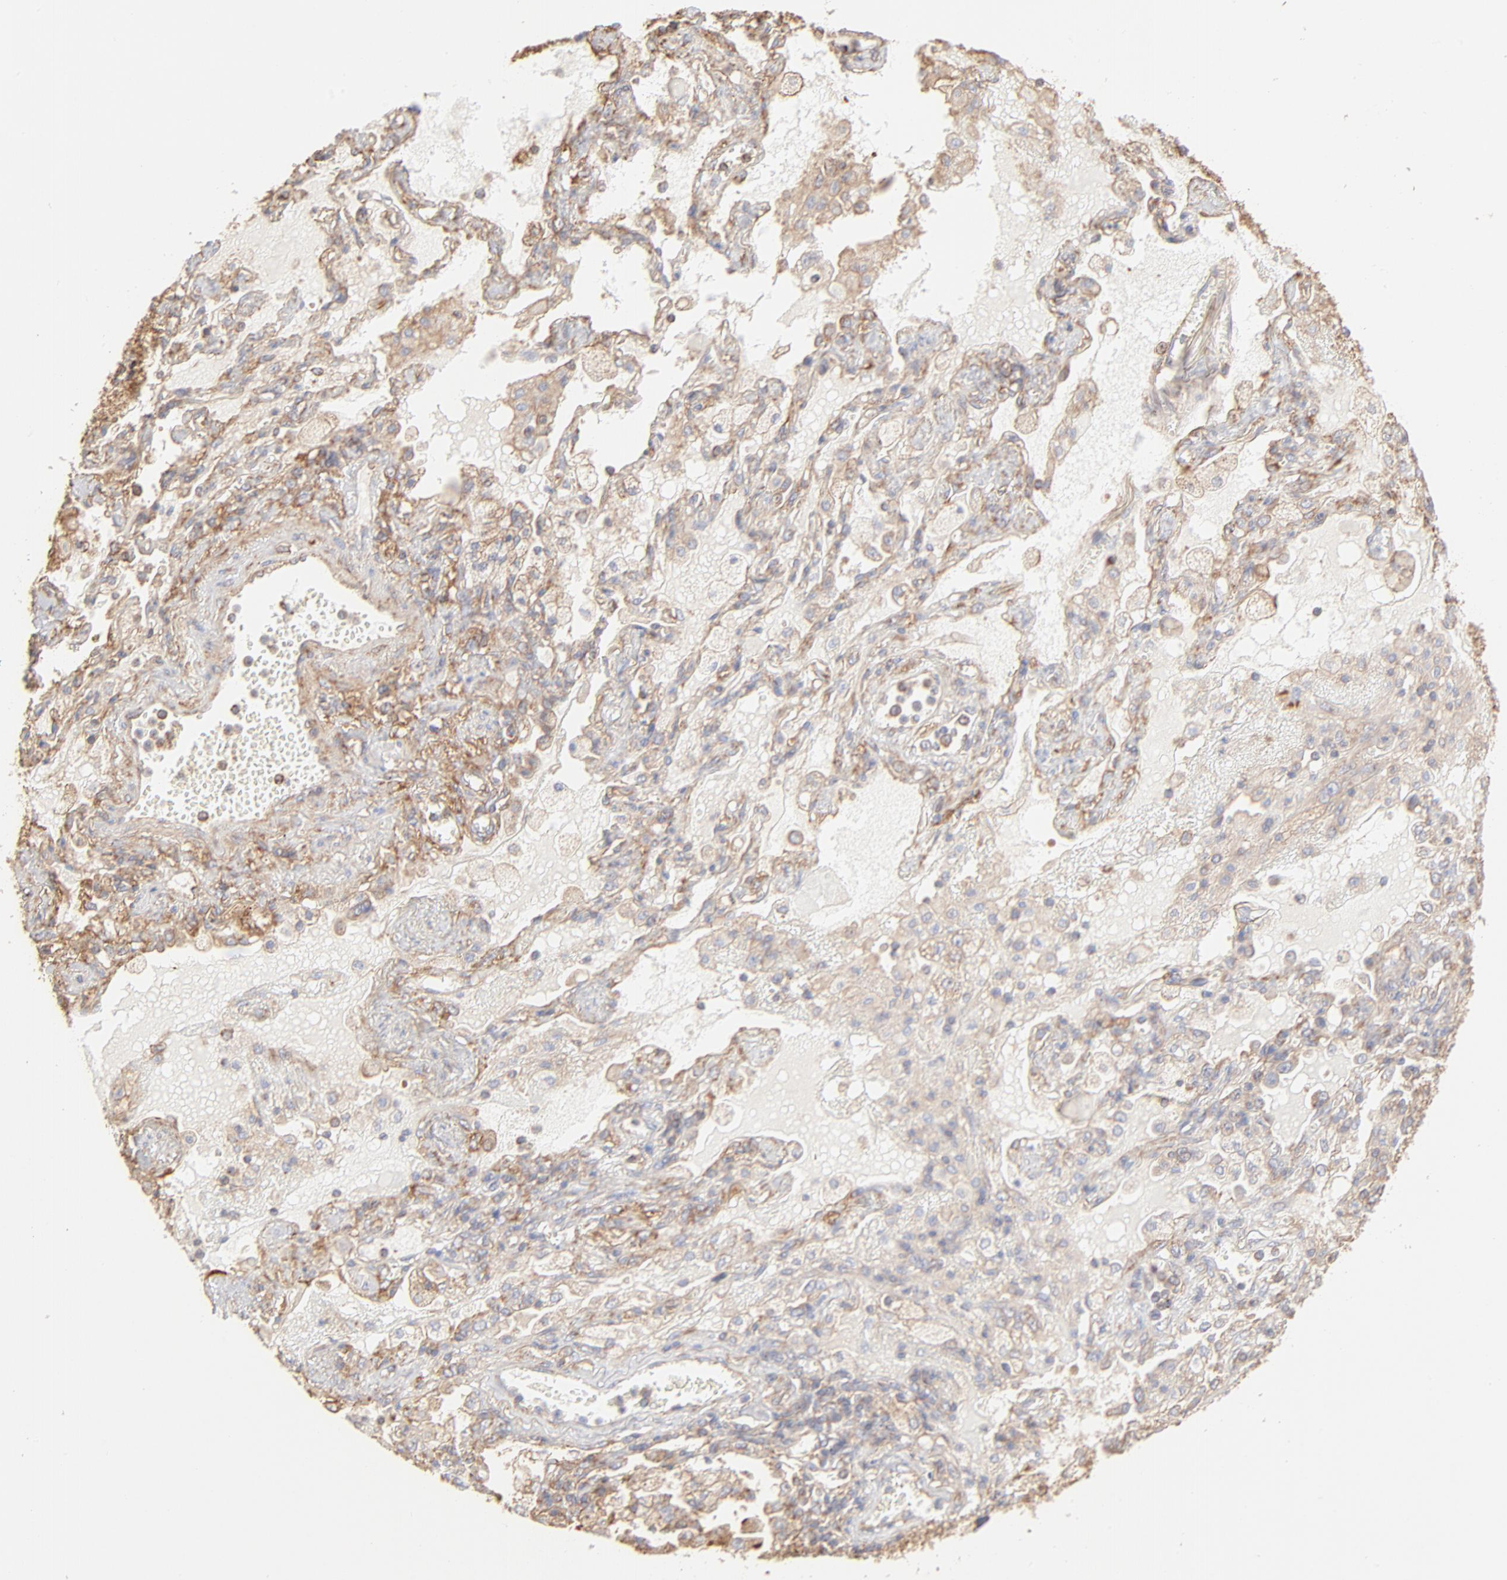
{"staining": {"intensity": "moderate", "quantity": ">75%", "location": "cytoplasmic/membranous"}, "tissue": "lung cancer", "cell_type": "Tumor cells", "image_type": "cancer", "snomed": [{"axis": "morphology", "description": "Squamous cell carcinoma, NOS"}, {"axis": "topography", "description": "Lung"}], "caption": "Squamous cell carcinoma (lung) stained with DAB (3,3'-diaminobenzidine) immunohistochemistry (IHC) exhibits medium levels of moderate cytoplasmic/membranous staining in approximately >75% of tumor cells.", "gene": "CLTB", "patient": {"sex": "female", "age": 76}}